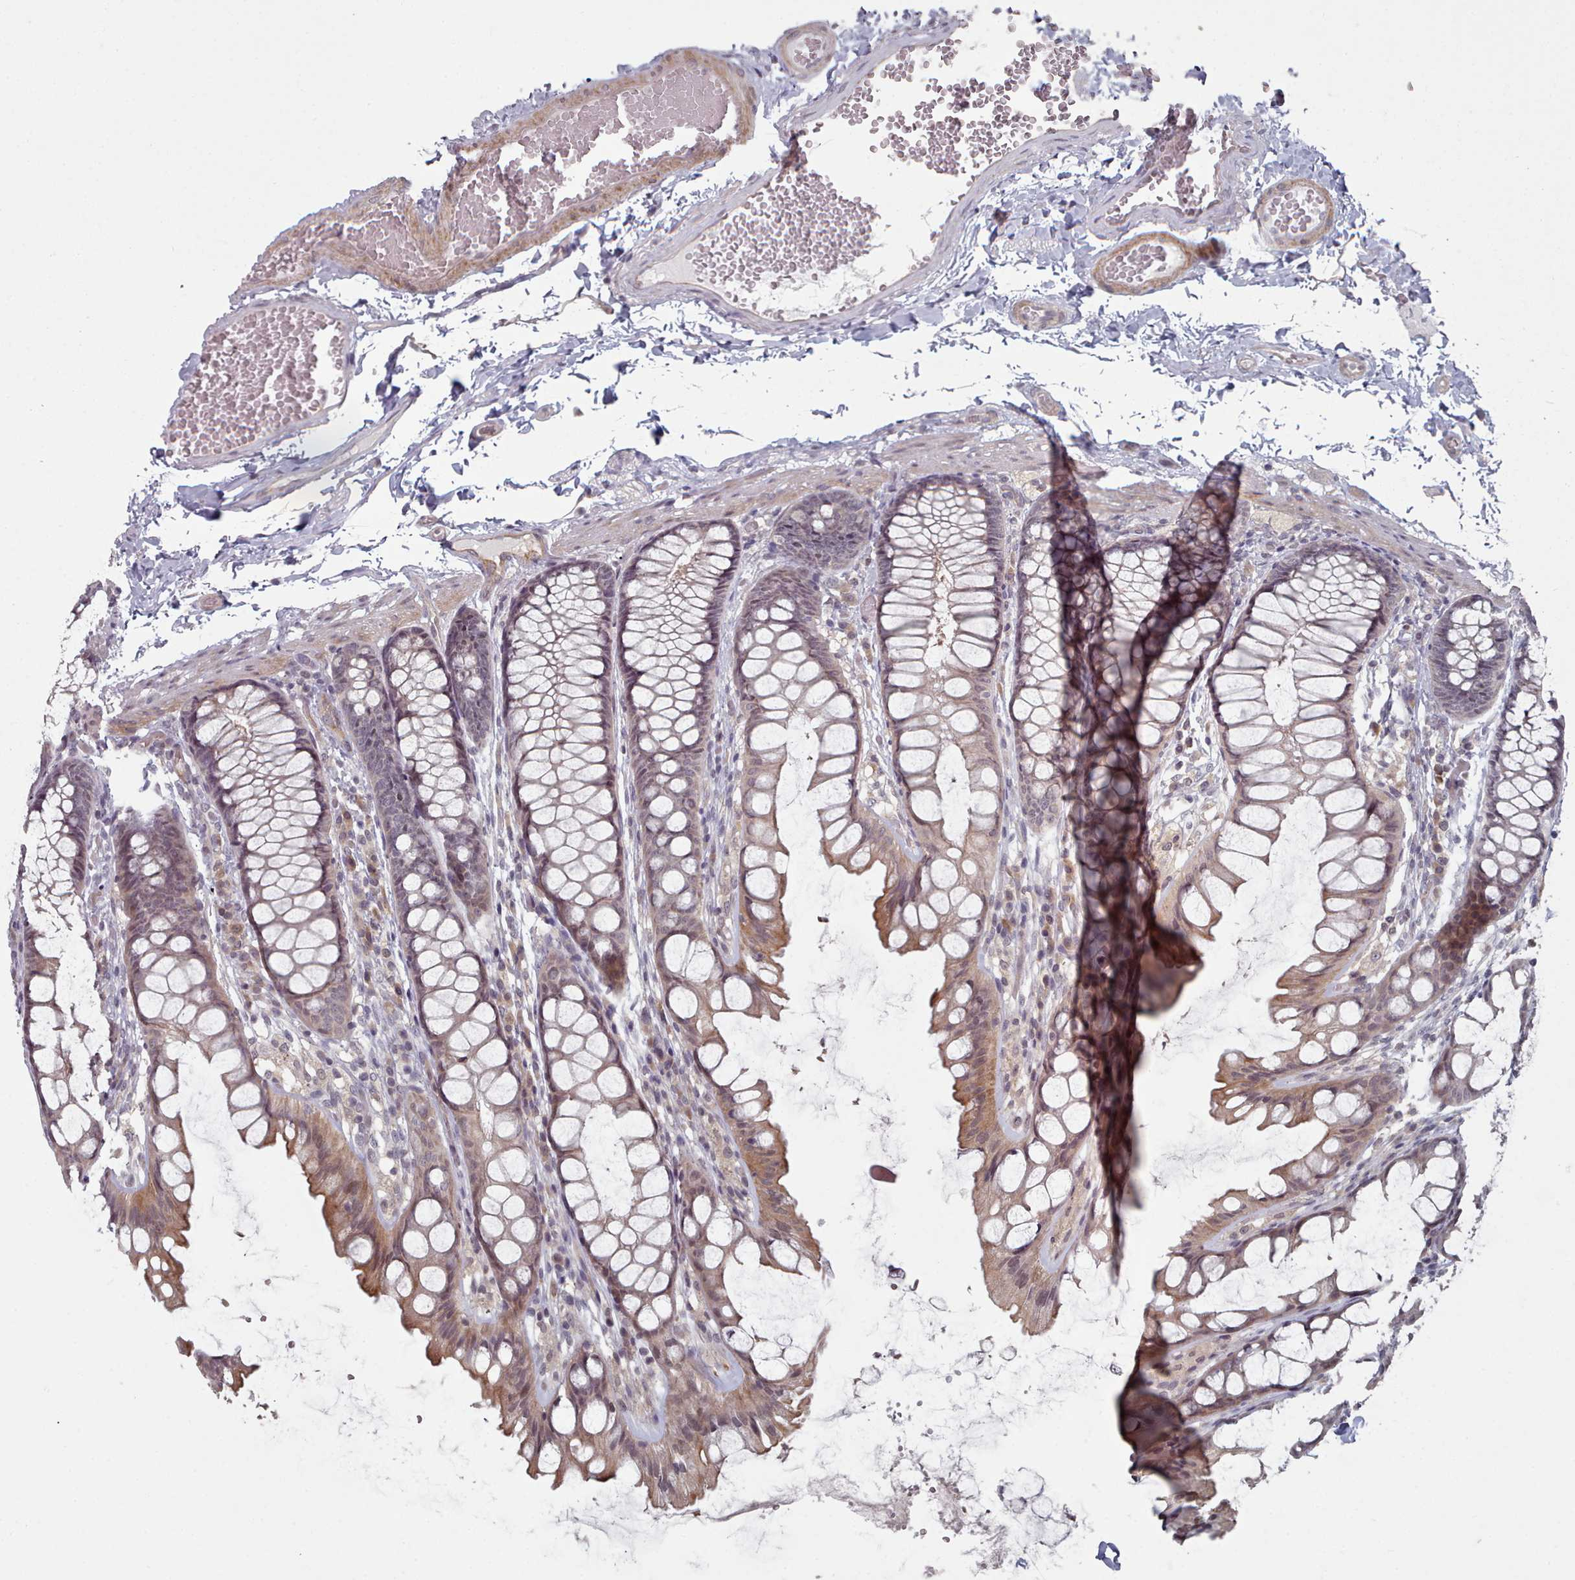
{"staining": {"intensity": "weak", "quantity": "25%-75%", "location": "cytoplasmic/membranous"}, "tissue": "colon", "cell_type": "Endothelial cells", "image_type": "normal", "snomed": [{"axis": "morphology", "description": "Normal tissue, NOS"}, {"axis": "topography", "description": "Colon"}], "caption": "Immunohistochemistry (DAB) staining of unremarkable human colon reveals weak cytoplasmic/membranous protein expression in approximately 25%-75% of endothelial cells. (Brightfield microscopy of DAB IHC at high magnification).", "gene": "HYAL3", "patient": {"sex": "male", "age": 47}}